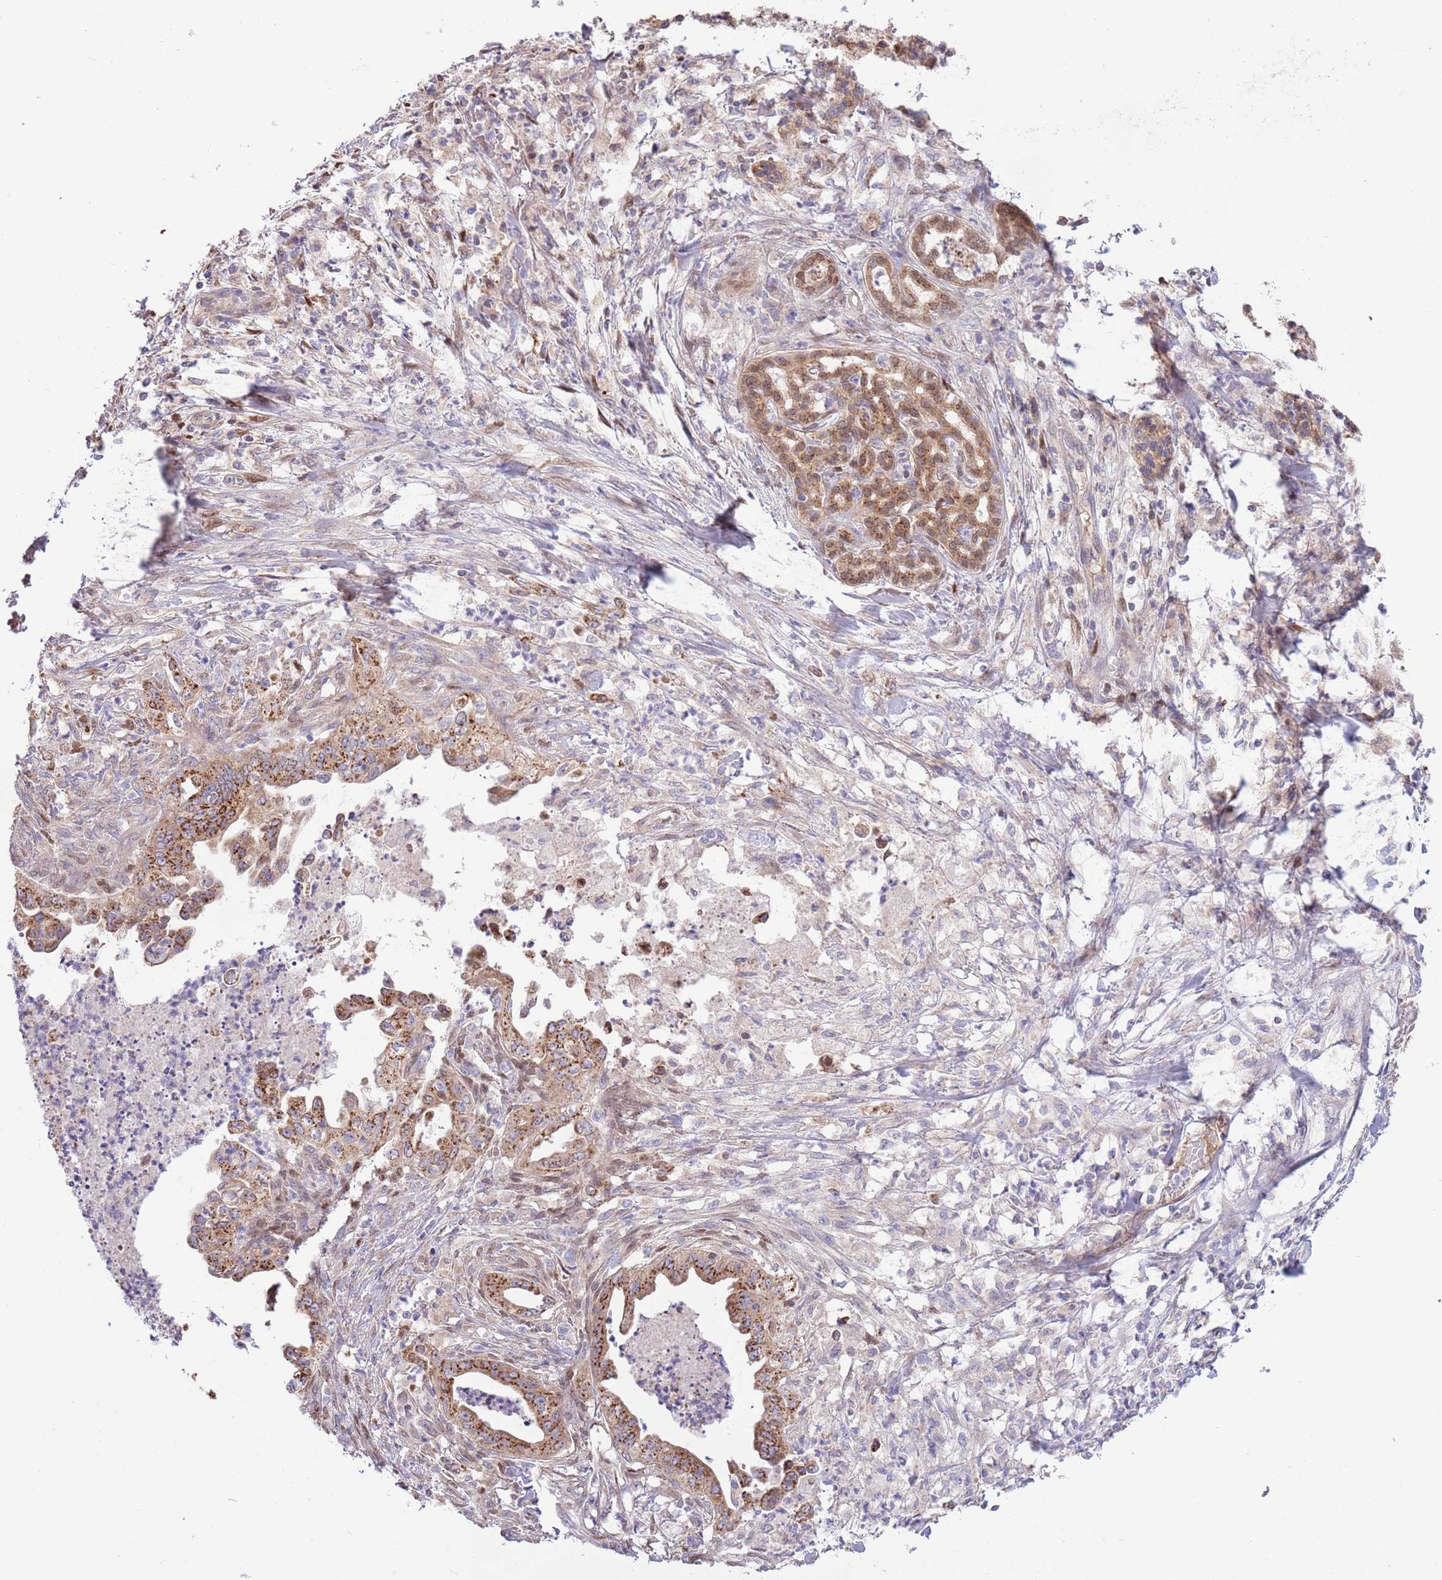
{"staining": {"intensity": "strong", "quantity": ">75%", "location": "cytoplasmic/membranous"}, "tissue": "pancreatic cancer", "cell_type": "Tumor cells", "image_type": "cancer", "snomed": [{"axis": "morphology", "description": "Adenocarcinoma, NOS"}, {"axis": "topography", "description": "Pancreas"}], "caption": "About >75% of tumor cells in pancreatic adenocarcinoma display strong cytoplasmic/membranous protein positivity as visualized by brown immunohistochemical staining.", "gene": "ARL2BP", "patient": {"sex": "male", "age": 58}}